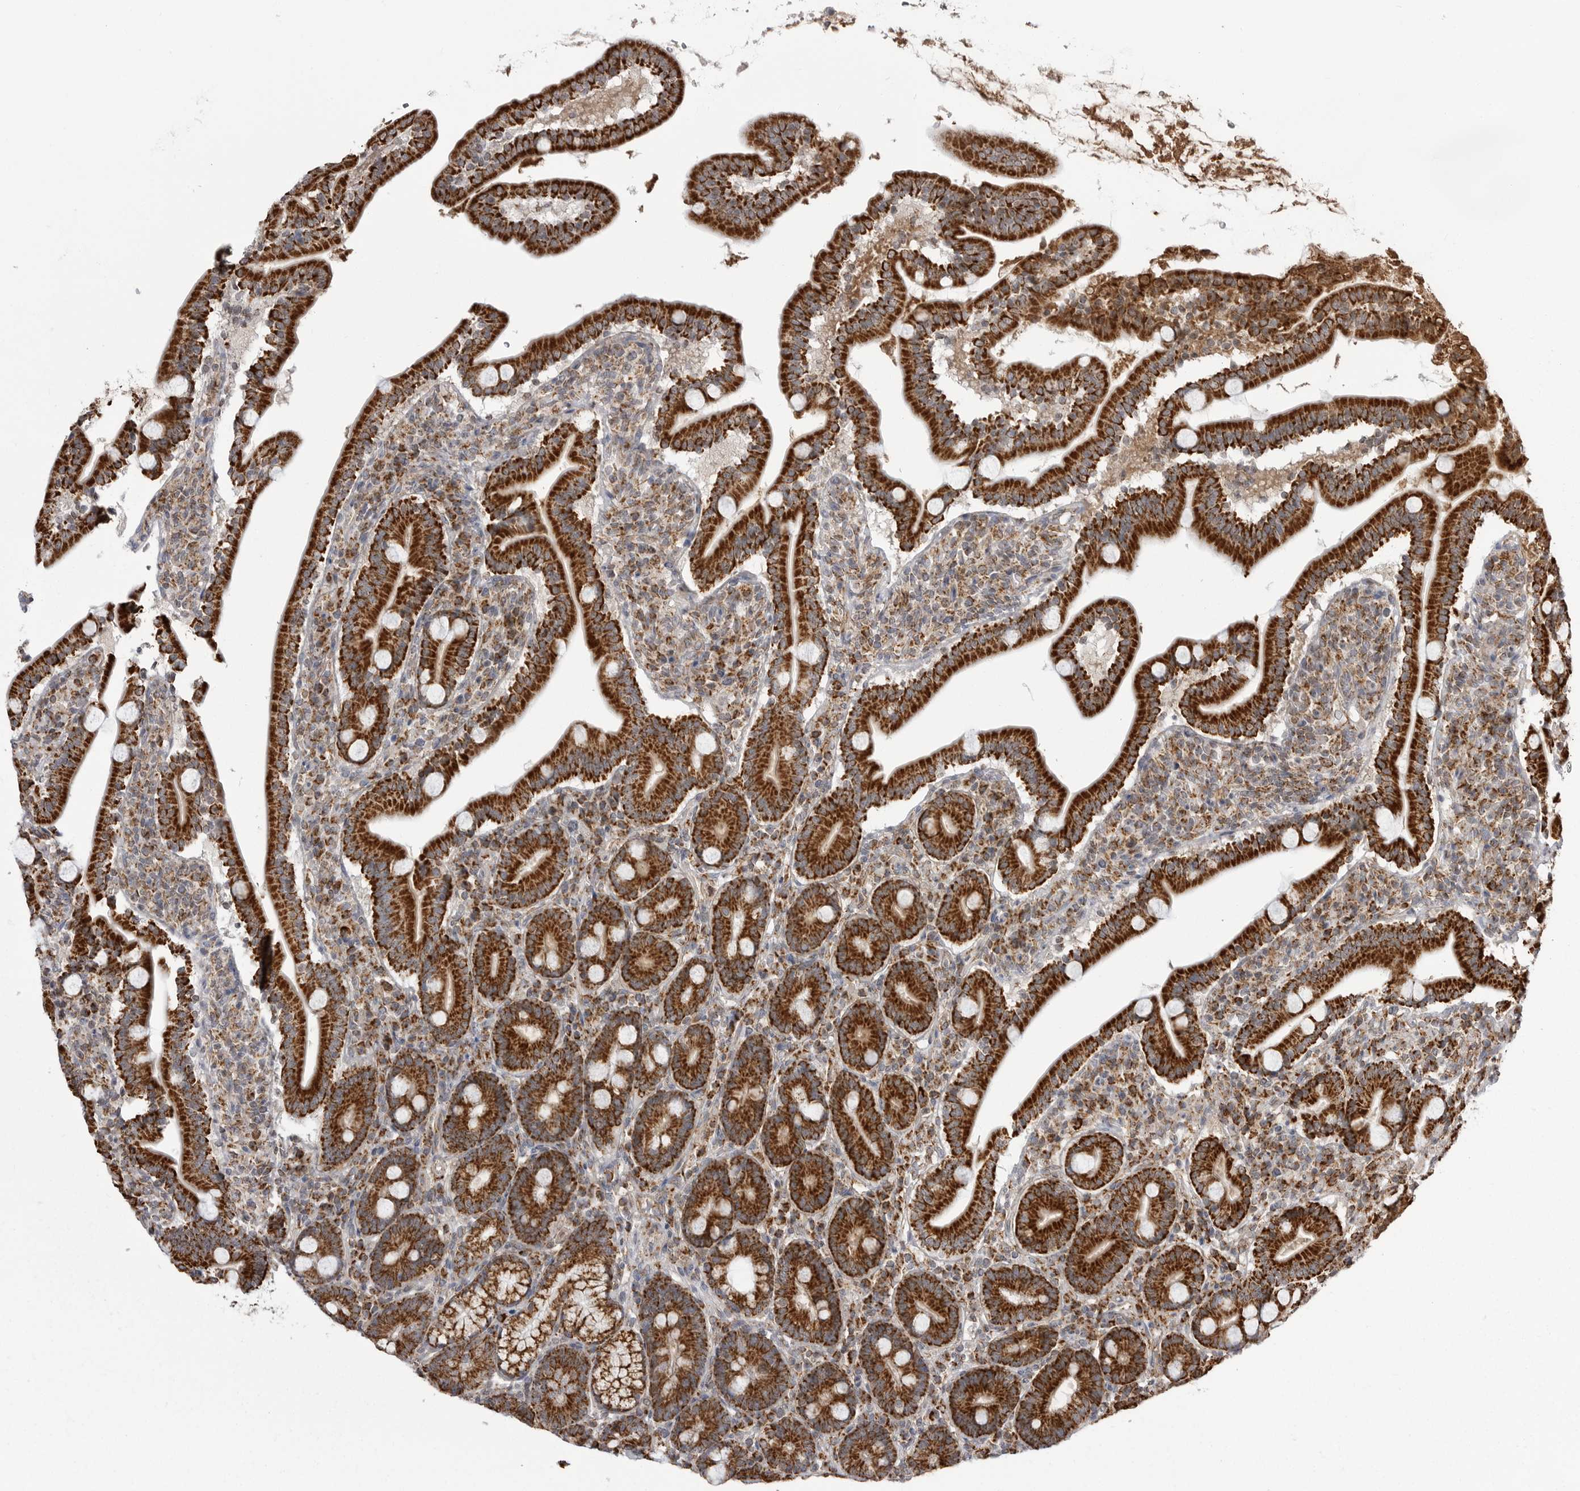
{"staining": {"intensity": "strong", "quantity": ">75%", "location": "cytoplasmic/membranous"}, "tissue": "duodenum", "cell_type": "Glandular cells", "image_type": "normal", "snomed": [{"axis": "morphology", "description": "Normal tissue, NOS"}, {"axis": "topography", "description": "Duodenum"}], "caption": "IHC image of normal duodenum stained for a protein (brown), which exhibits high levels of strong cytoplasmic/membranous staining in approximately >75% of glandular cells.", "gene": "FH", "patient": {"sex": "male", "age": 35}}